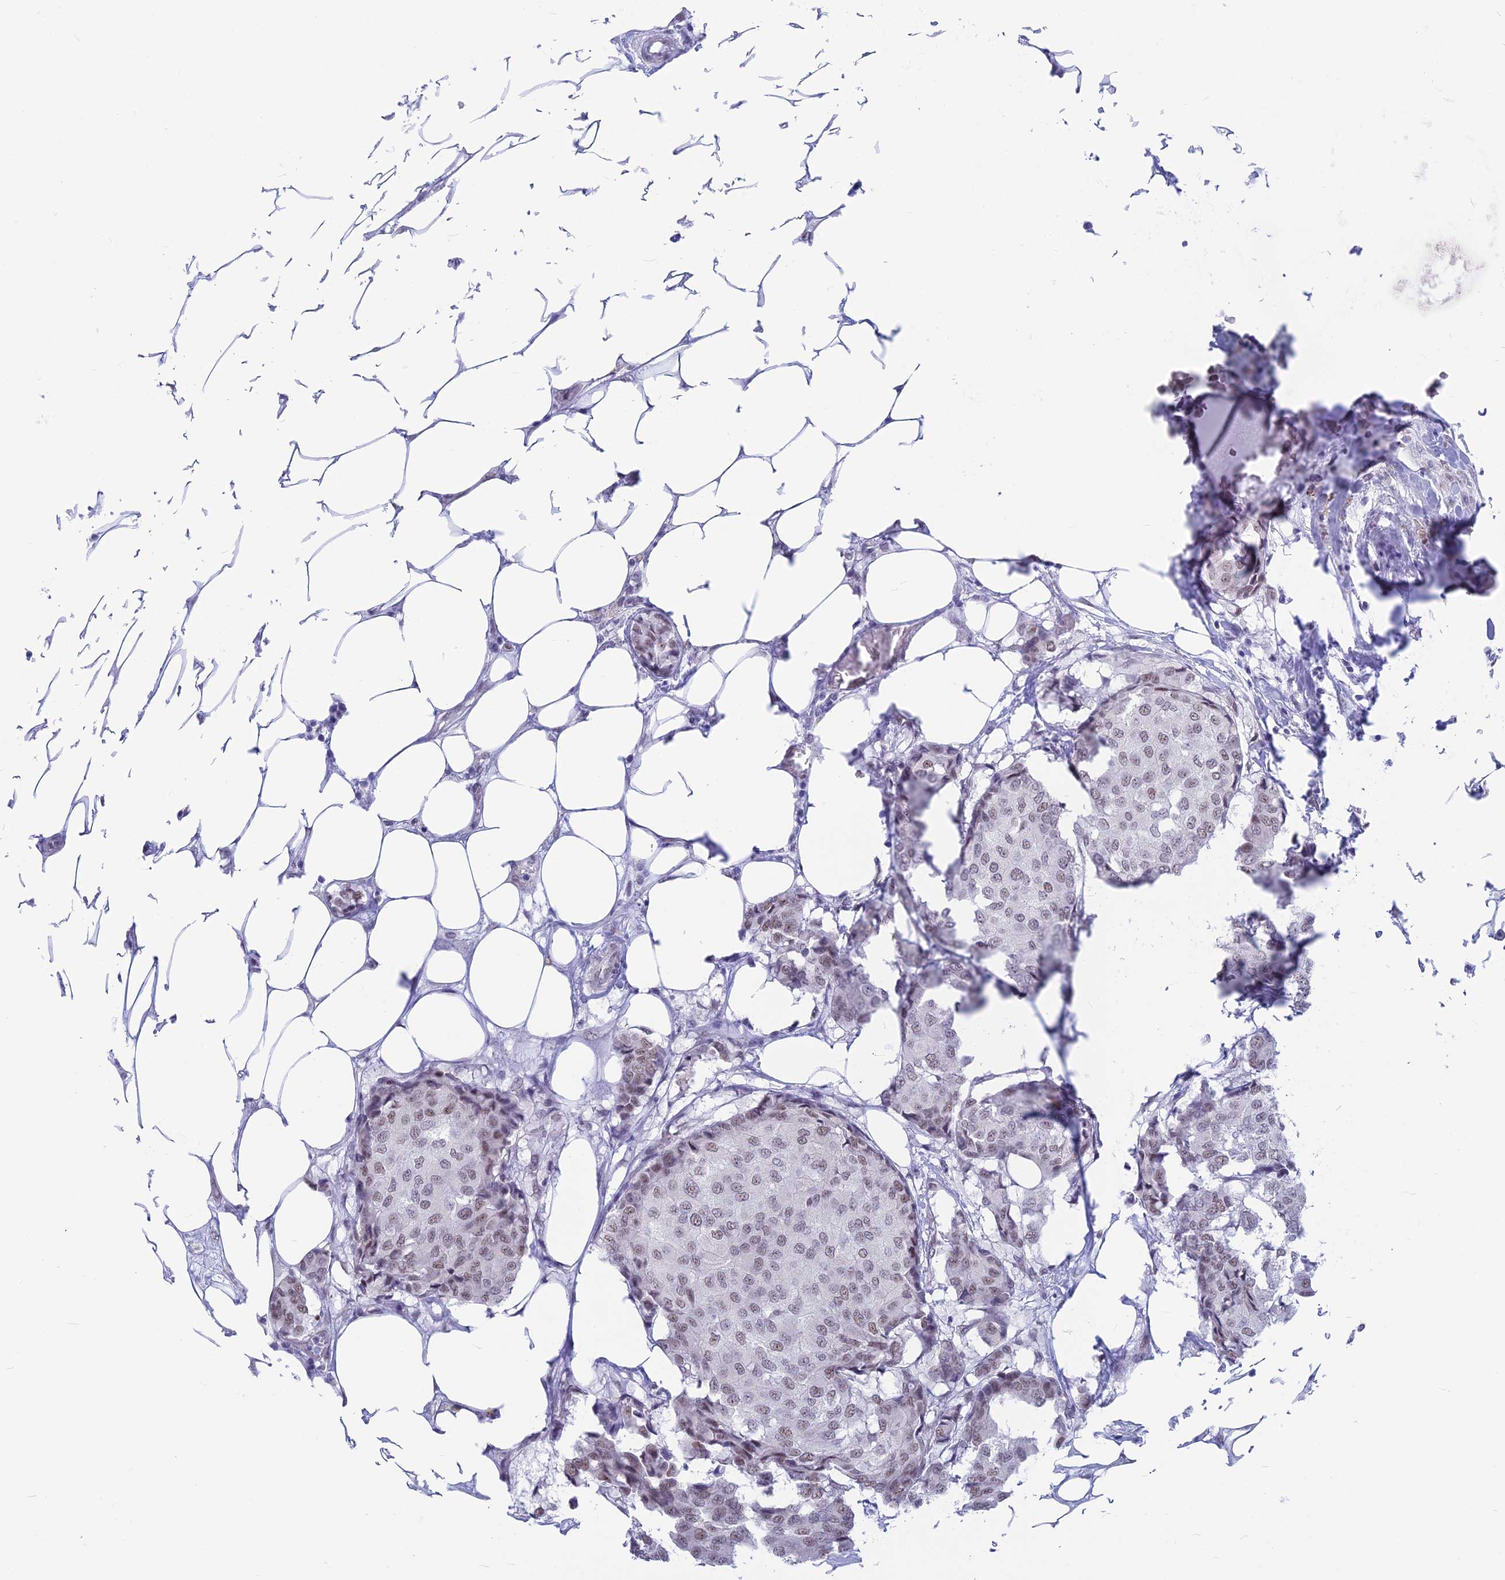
{"staining": {"intensity": "weak", "quantity": ">75%", "location": "nuclear"}, "tissue": "breast cancer", "cell_type": "Tumor cells", "image_type": "cancer", "snomed": [{"axis": "morphology", "description": "Duct carcinoma"}, {"axis": "topography", "description": "Breast"}], "caption": "Breast infiltrating ductal carcinoma stained for a protein (brown) displays weak nuclear positive positivity in about >75% of tumor cells.", "gene": "SRSF5", "patient": {"sex": "female", "age": 75}}